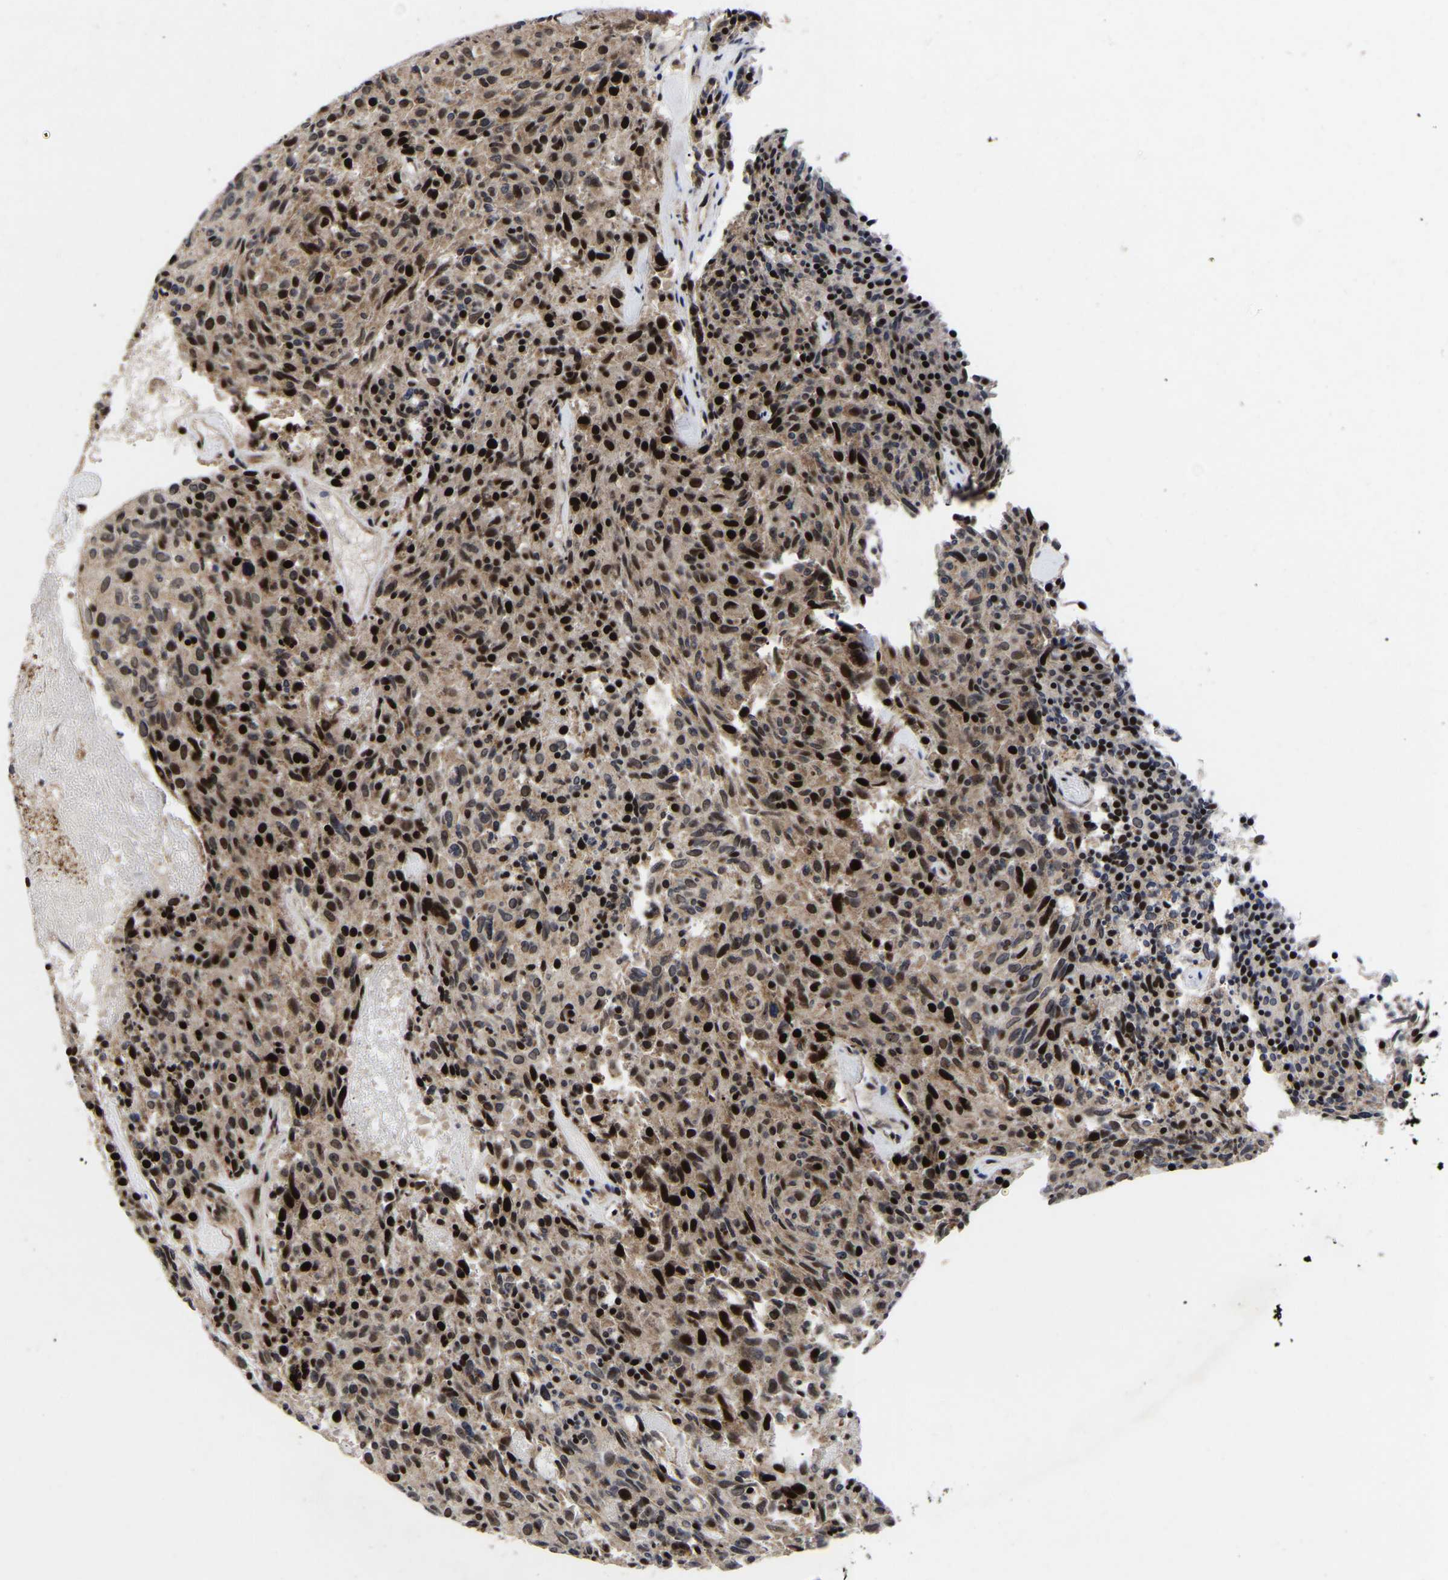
{"staining": {"intensity": "strong", "quantity": ">75%", "location": "cytoplasmic/membranous,nuclear"}, "tissue": "carcinoid", "cell_type": "Tumor cells", "image_type": "cancer", "snomed": [{"axis": "morphology", "description": "Carcinoid, malignant, NOS"}, {"axis": "topography", "description": "Pancreas"}], "caption": "High-power microscopy captured an immunohistochemistry (IHC) micrograph of carcinoid, revealing strong cytoplasmic/membranous and nuclear staining in about >75% of tumor cells.", "gene": "JUNB", "patient": {"sex": "female", "age": 54}}